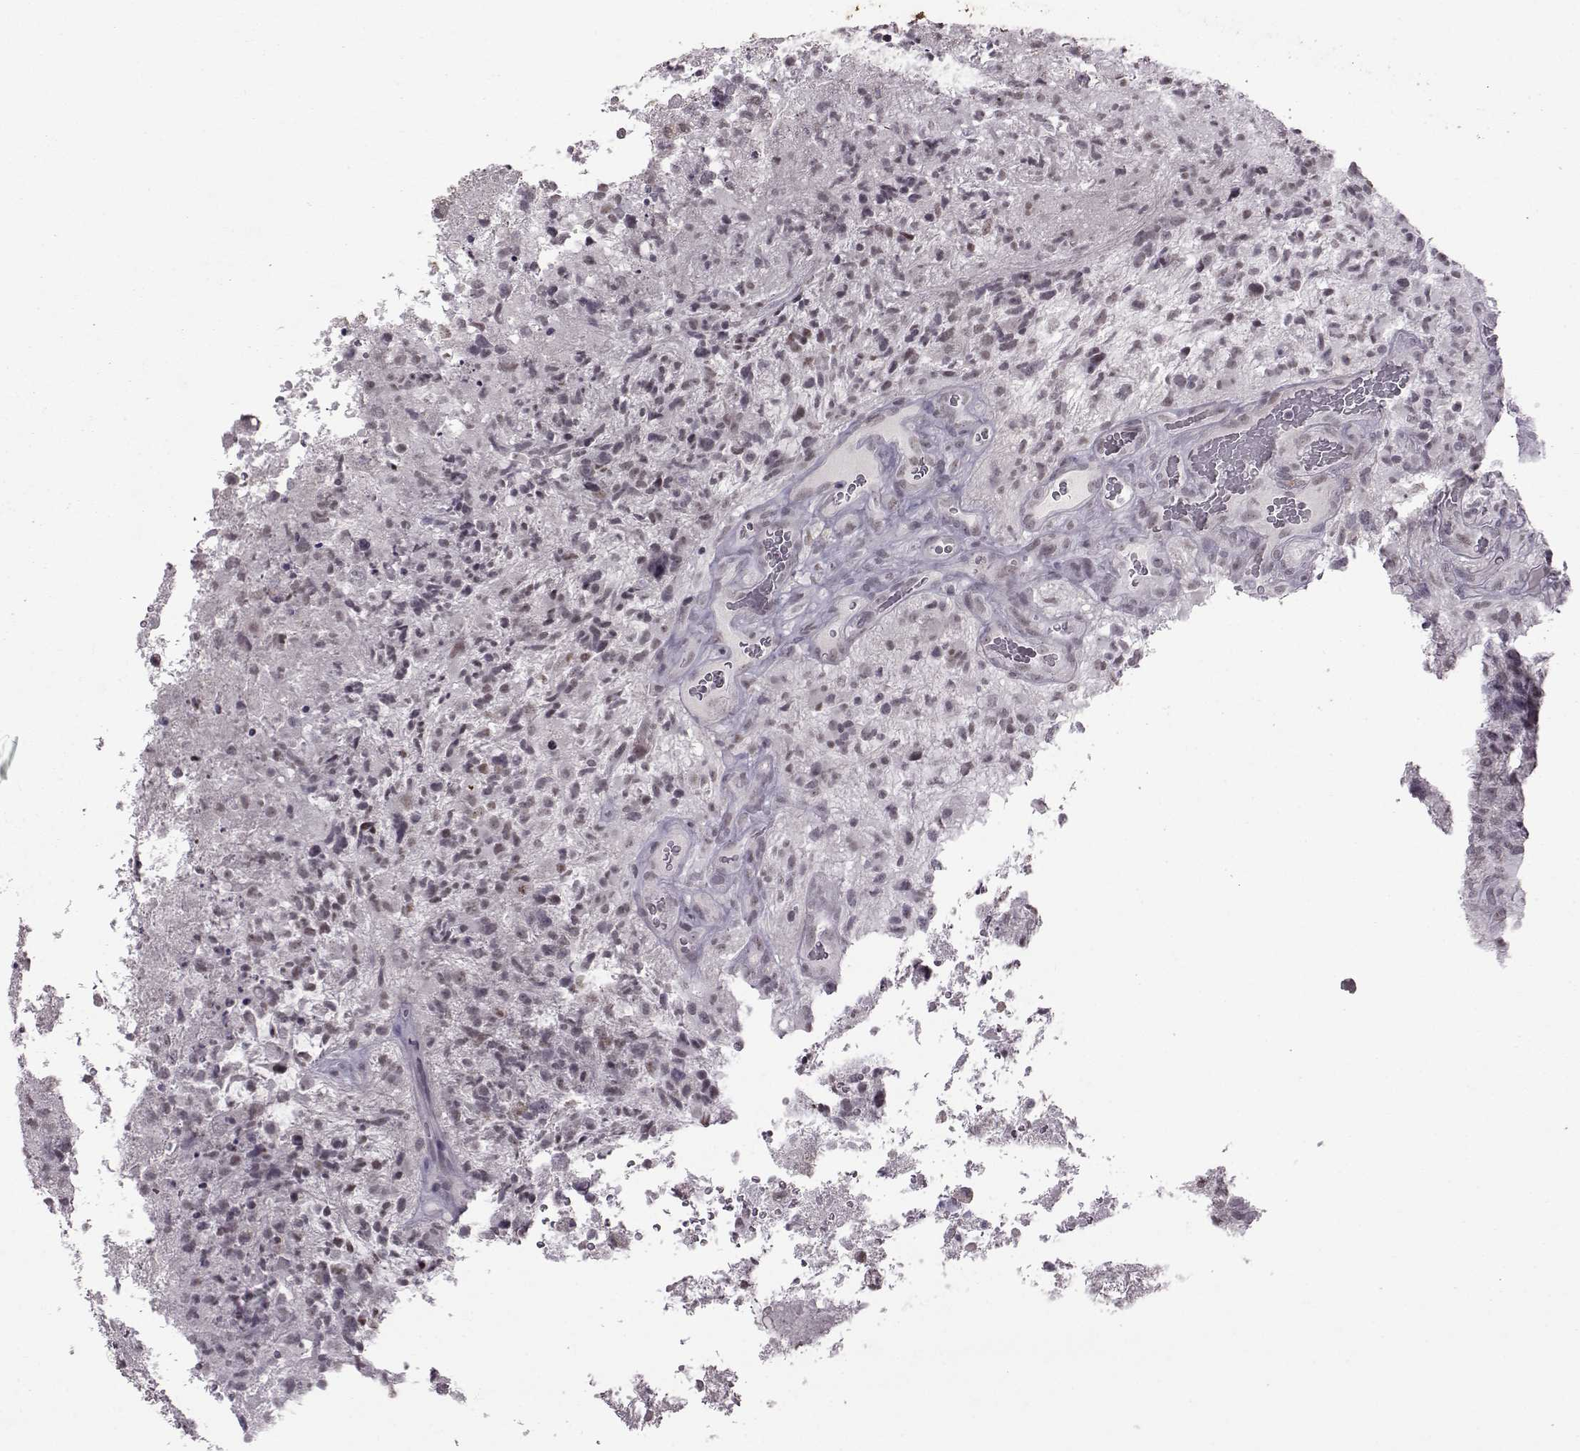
{"staining": {"intensity": "negative", "quantity": "none", "location": "none"}, "tissue": "glioma", "cell_type": "Tumor cells", "image_type": "cancer", "snomed": [{"axis": "morphology", "description": "Glioma, malignant, High grade"}, {"axis": "topography", "description": "Brain"}], "caption": "Photomicrograph shows no protein staining in tumor cells of glioma tissue.", "gene": "SLC28A2", "patient": {"sex": "female", "age": 71}}